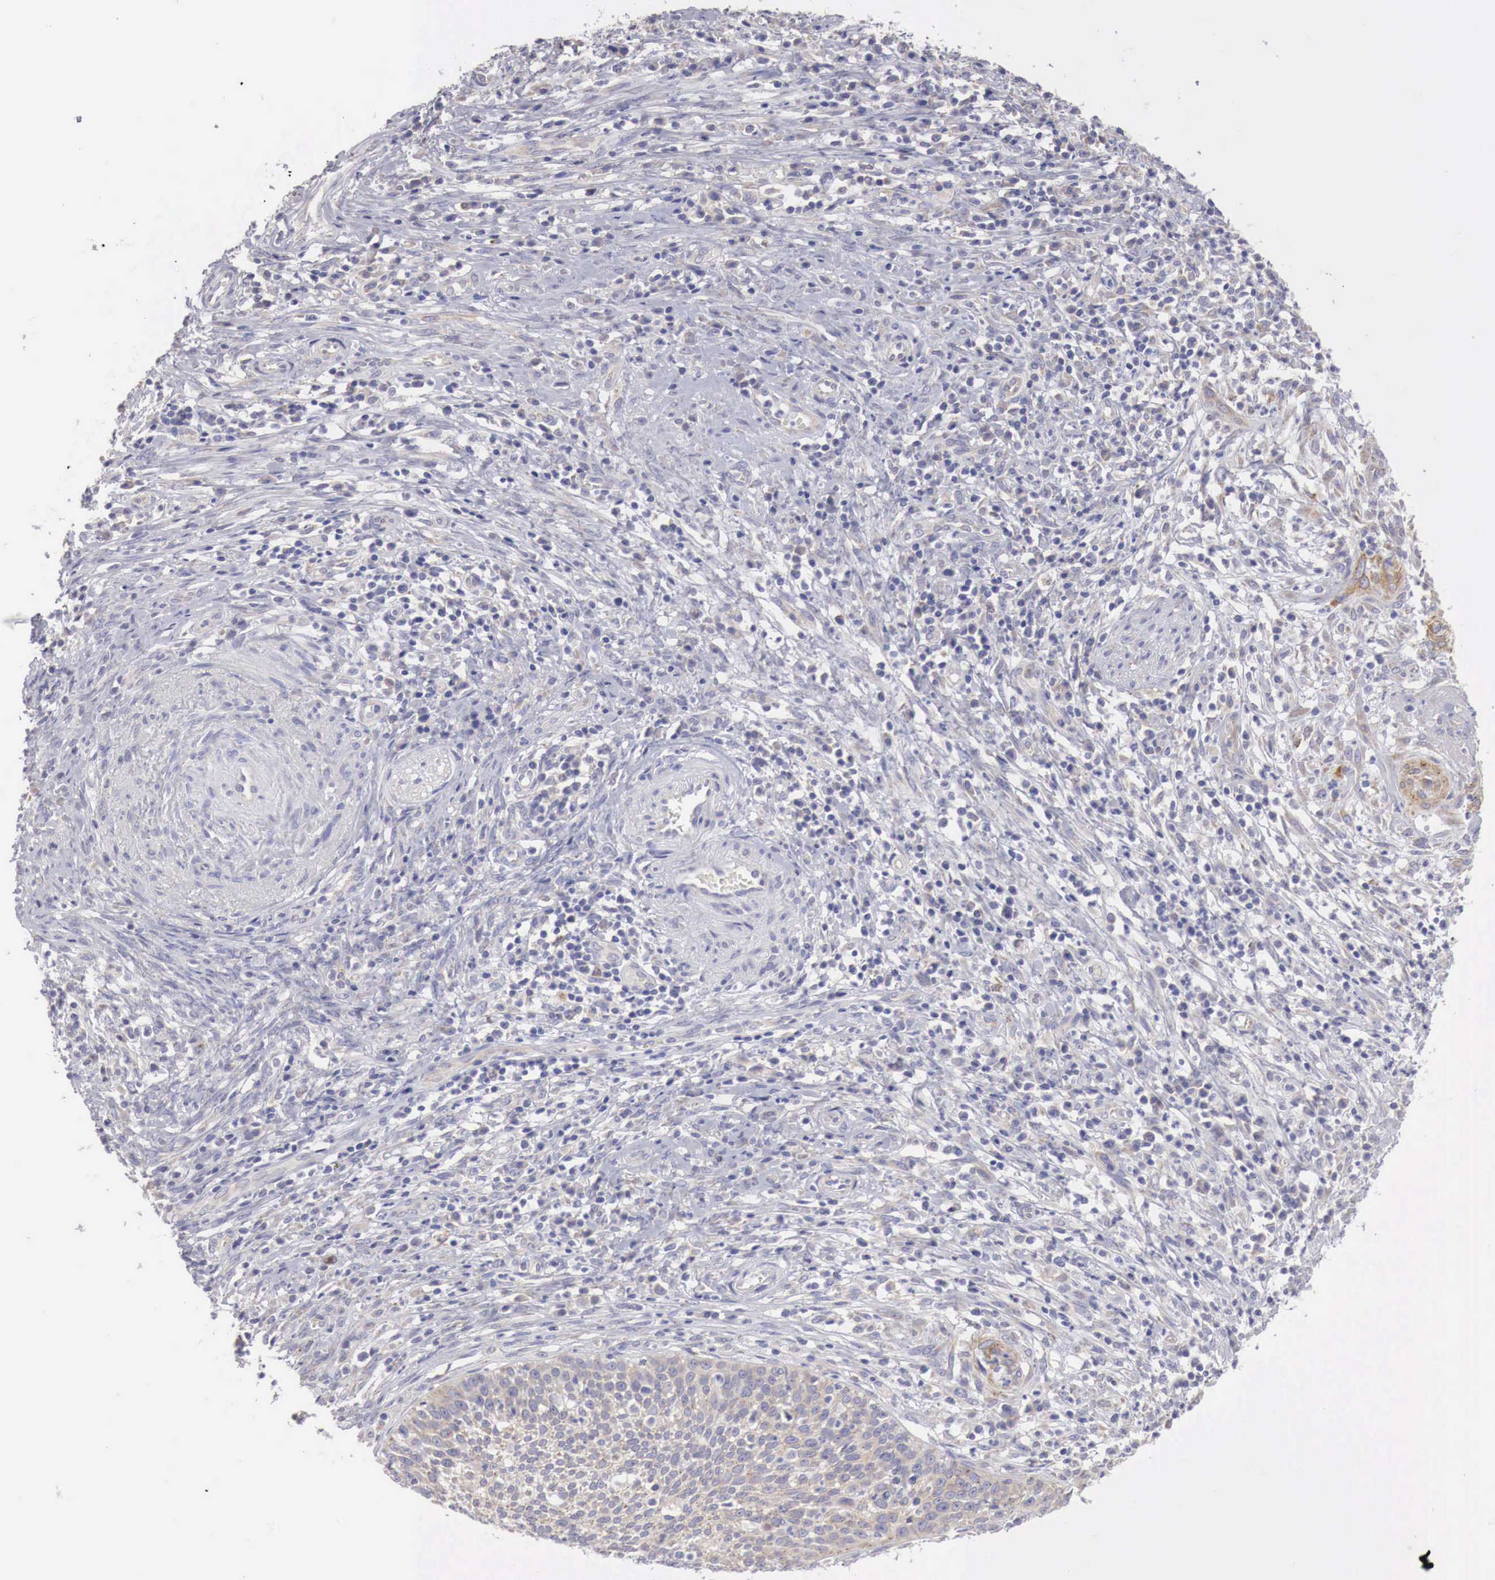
{"staining": {"intensity": "moderate", "quantity": "25%-75%", "location": "cytoplasmic/membranous"}, "tissue": "cervical cancer", "cell_type": "Tumor cells", "image_type": "cancer", "snomed": [{"axis": "morphology", "description": "Squamous cell carcinoma, NOS"}, {"axis": "topography", "description": "Cervix"}], "caption": "Tumor cells reveal medium levels of moderate cytoplasmic/membranous positivity in approximately 25%-75% of cells in cervical cancer.", "gene": "NSDHL", "patient": {"sex": "female", "age": 41}}